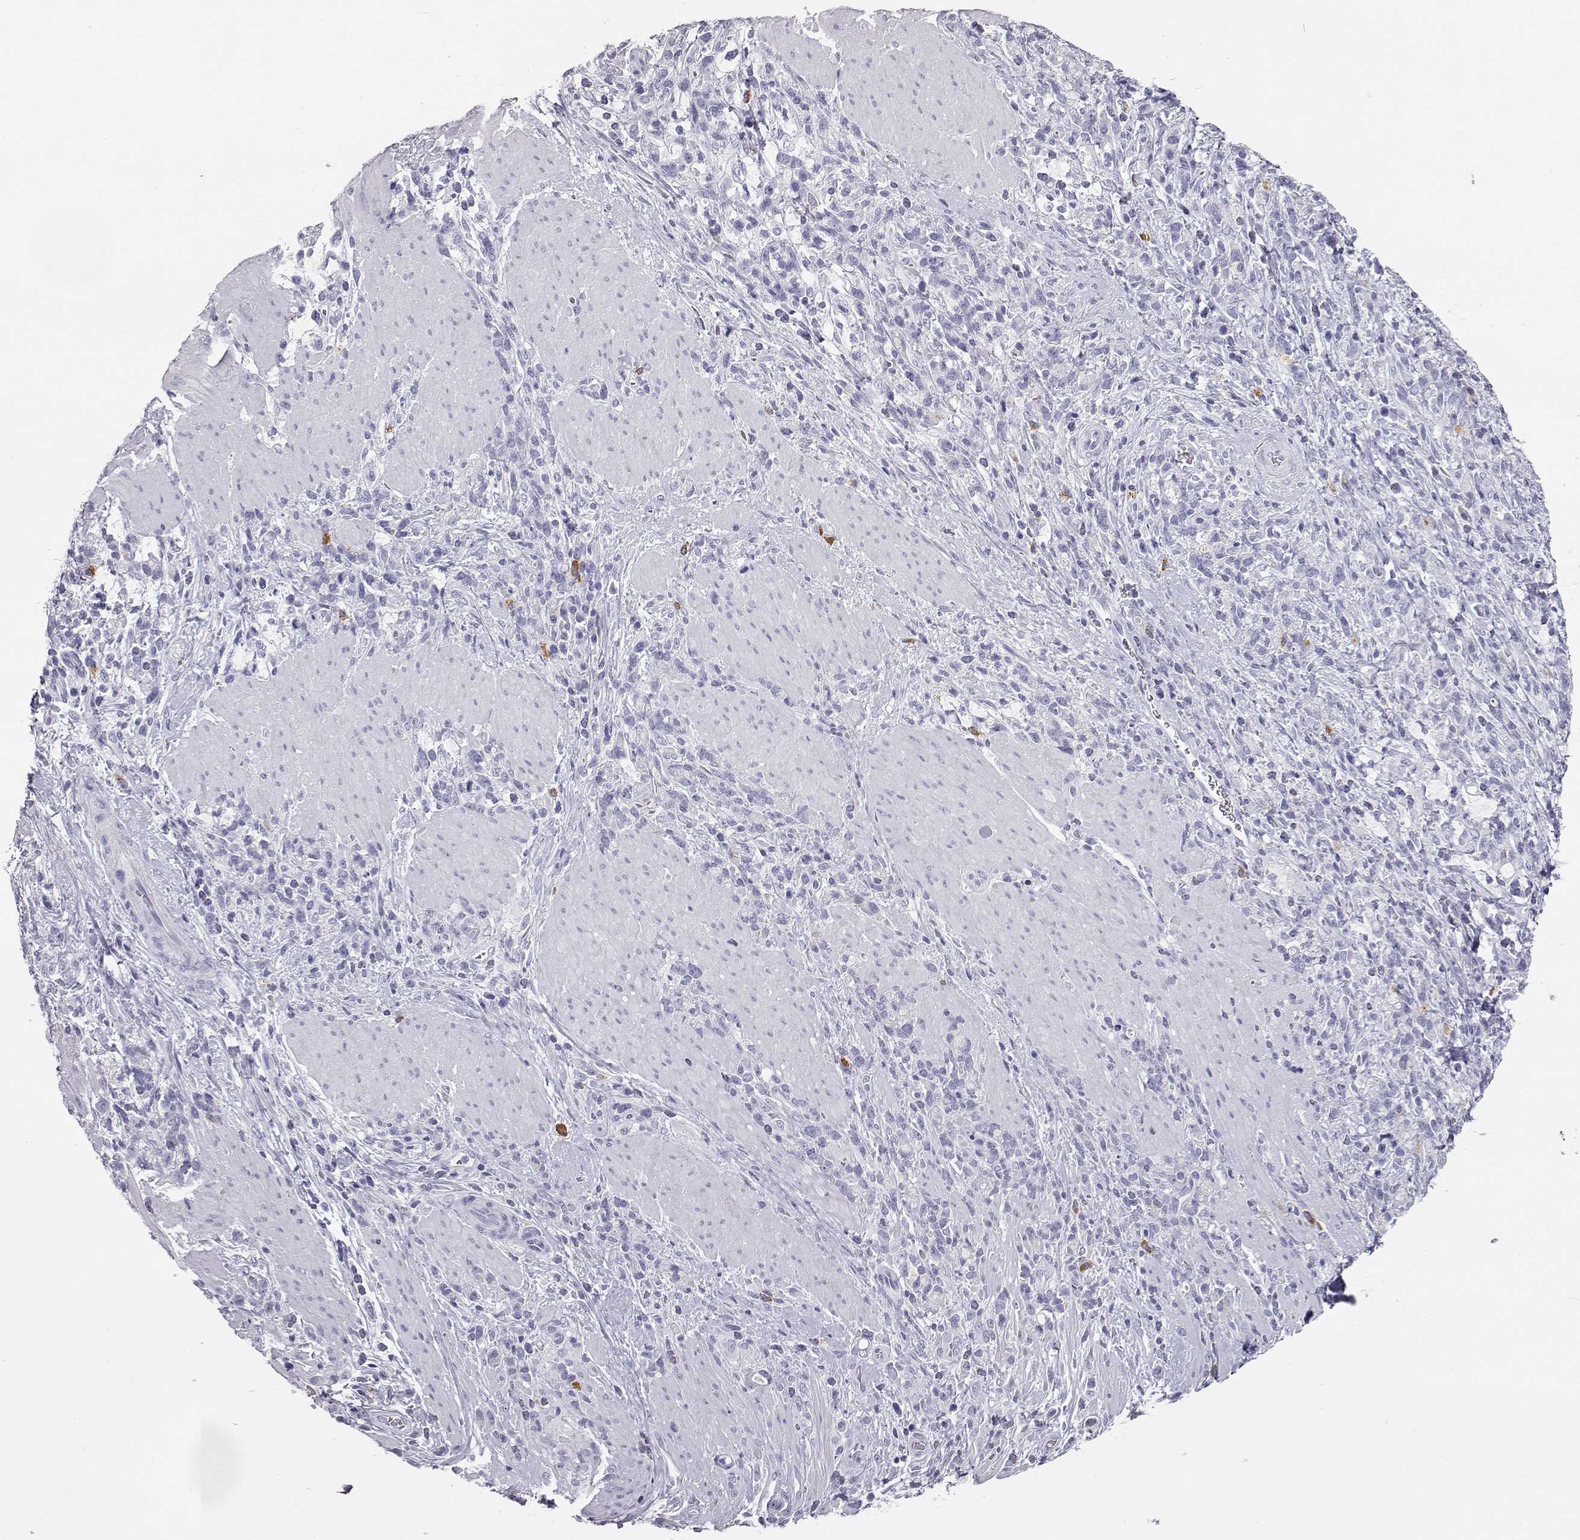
{"staining": {"intensity": "negative", "quantity": "none", "location": "none"}, "tissue": "stomach cancer", "cell_type": "Tumor cells", "image_type": "cancer", "snomed": [{"axis": "morphology", "description": "Adenocarcinoma, NOS"}, {"axis": "topography", "description": "Stomach"}], "caption": "Tumor cells show no significant positivity in adenocarcinoma (stomach).", "gene": "ITLN2", "patient": {"sex": "female", "age": 57}}